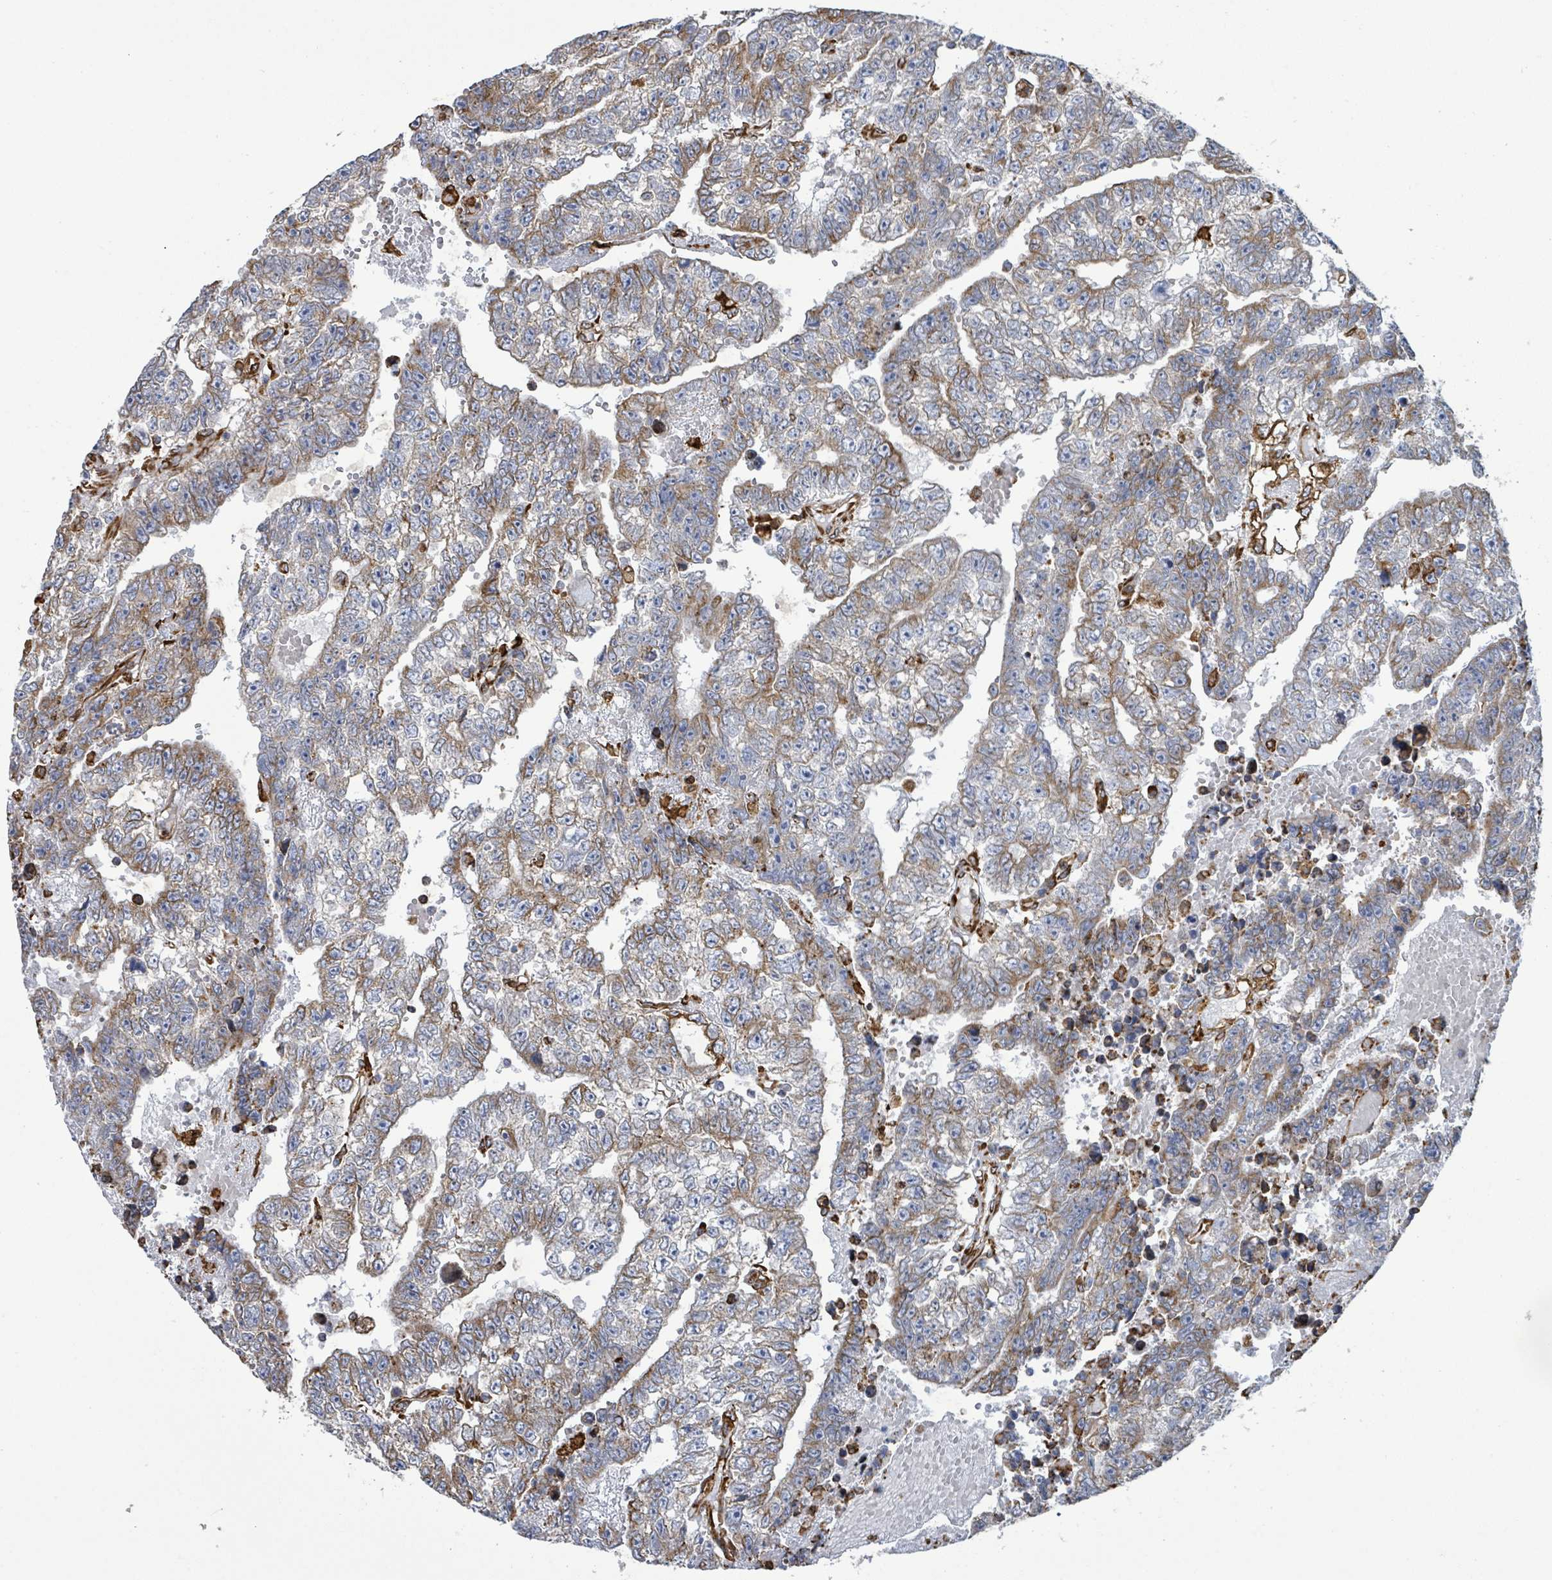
{"staining": {"intensity": "moderate", "quantity": "25%-75%", "location": "cytoplasmic/membranous"}, "tissue": "testis cancer", "cell_type": "Tumor cells", "image_type": "cancer", "snomed": [{"axis": "morphology", "description": "Carcinoma, Embryonal, NOS"}, {"axis": "topography", "description": "Testis"}], "caption": "Protein staining displays moderate cytoplasmic/membranous staining in approximately 25%-75% of tumor cells in testis cancer.", "gene": "RFPL4A", "patient": {"sex": "male", "age": 25}}